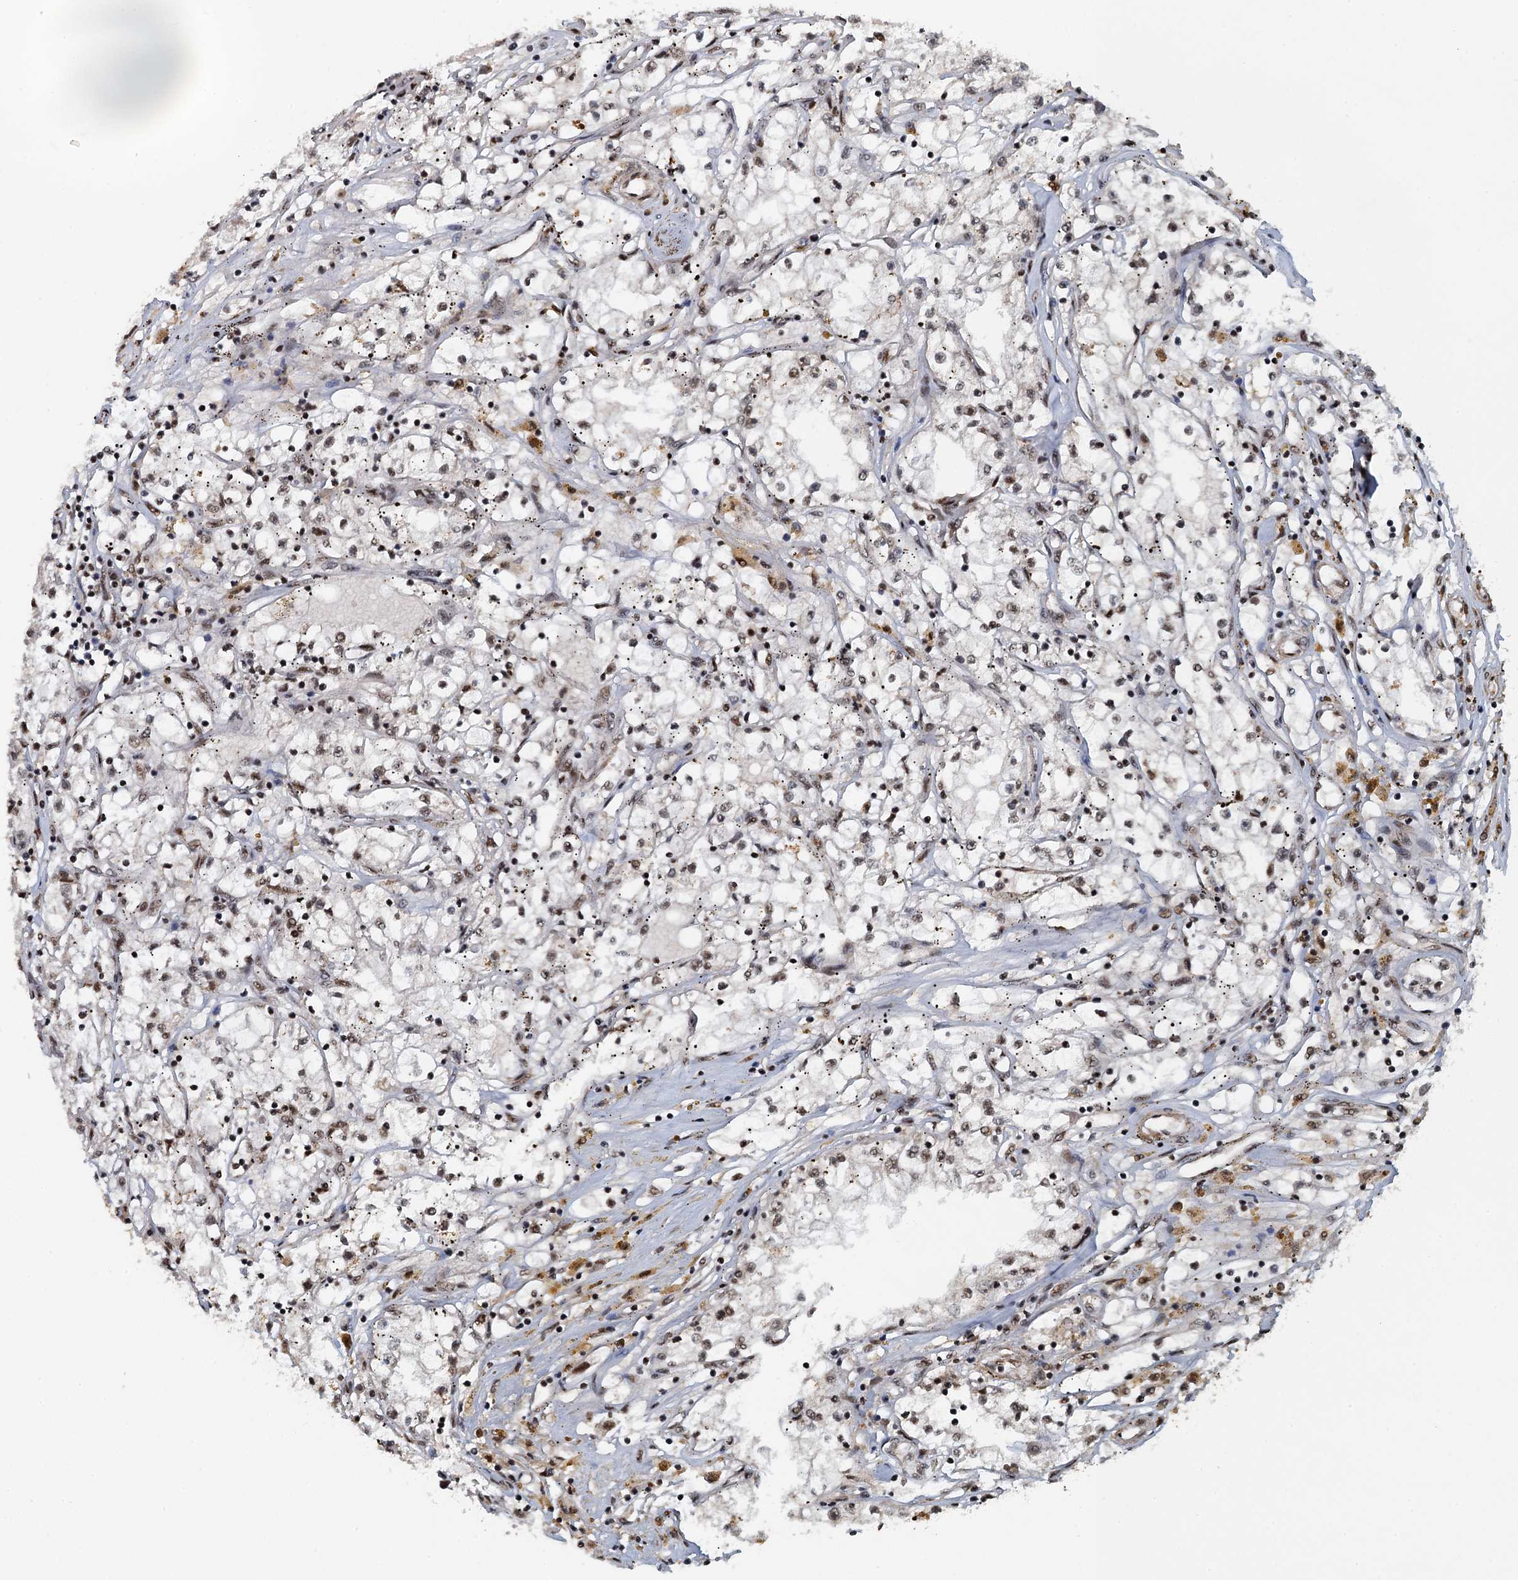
{"staining": {"intensity": "moderate", "quantity": "25%-75%", "location": "nuclear"}, "tissue": "renal cancer", "cell_type": "Tumor cells", "image_type": "cancer", "snomed": [{"axis": "morphology", "description": "Adenocarcinoma, NOS"}, {"axis": "topography", "description": "Kidney"}], "caption": "Immunohistochemical staining of adenocarcinoma (renal) displays medium levels of moderate nuclear expression in about 25%-75% of tumor cells.", "gene": "ZC3H18", "patient": {"sex": "male", "age": 56}}